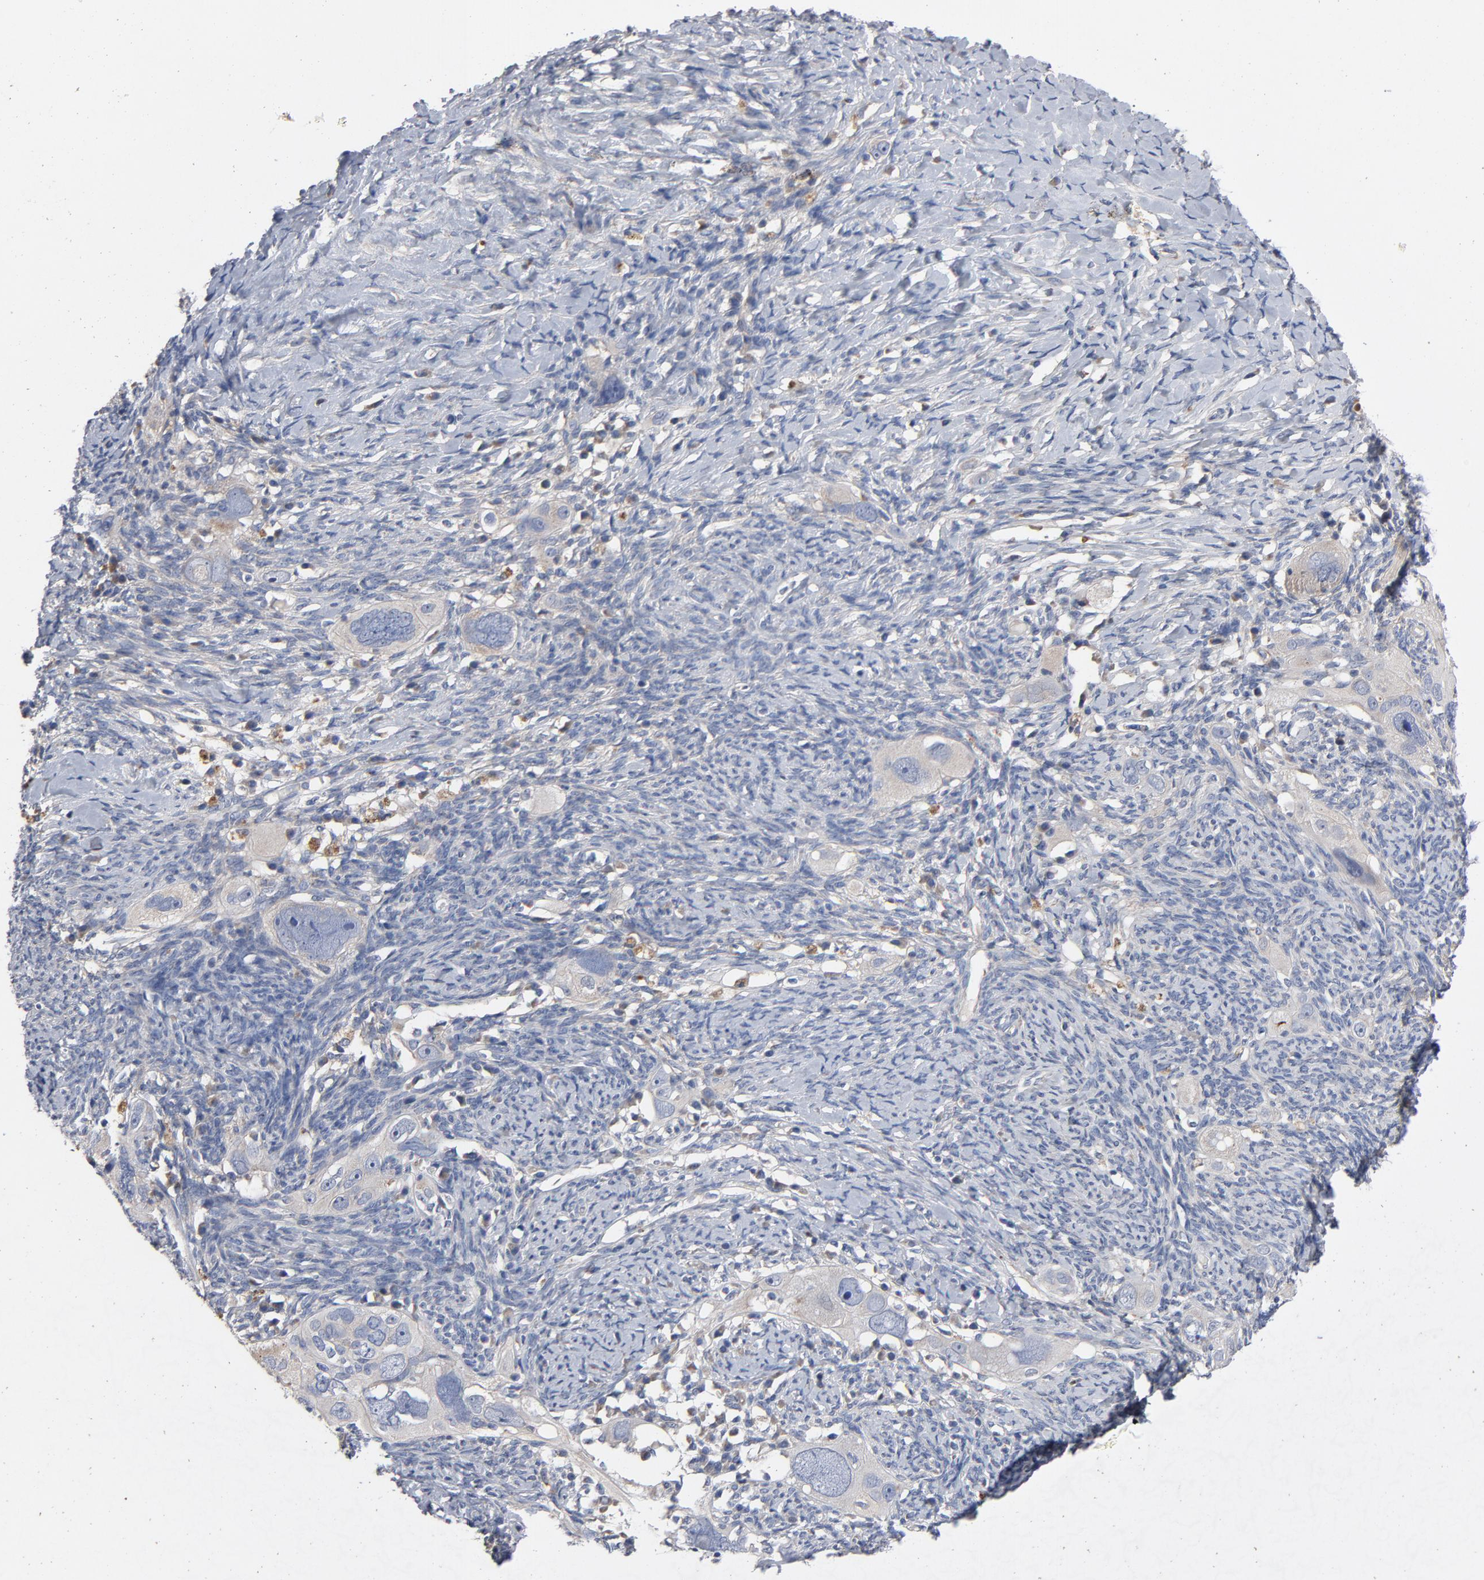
{"staining": {"intensity": "weak", "quantity": "25%-75%", "location": "cytoplasmic/membranous"}, "tissue": "ovarian cancer", "cell_type": "Tumor cells", "image_type": "cancer", "snomed": [{"axis": "morphology", "description": "Normal tissue, NOS"}, {"axis": "morphology", "description": "Cystadenocarcinoma, serous, NOS"}, {"axis": "topography", "description": "Ovary"}], "caption": "Approximately 25%-75% of tumor cells in ovarian cancer (serous cystadenocarcinoma) exhibit weak cytoplasmic/membranous protein expression as visualized by brown immunohistochemical staining.", "gene": "CCDC134", "patient": {"sex": "female", "age": 62}}